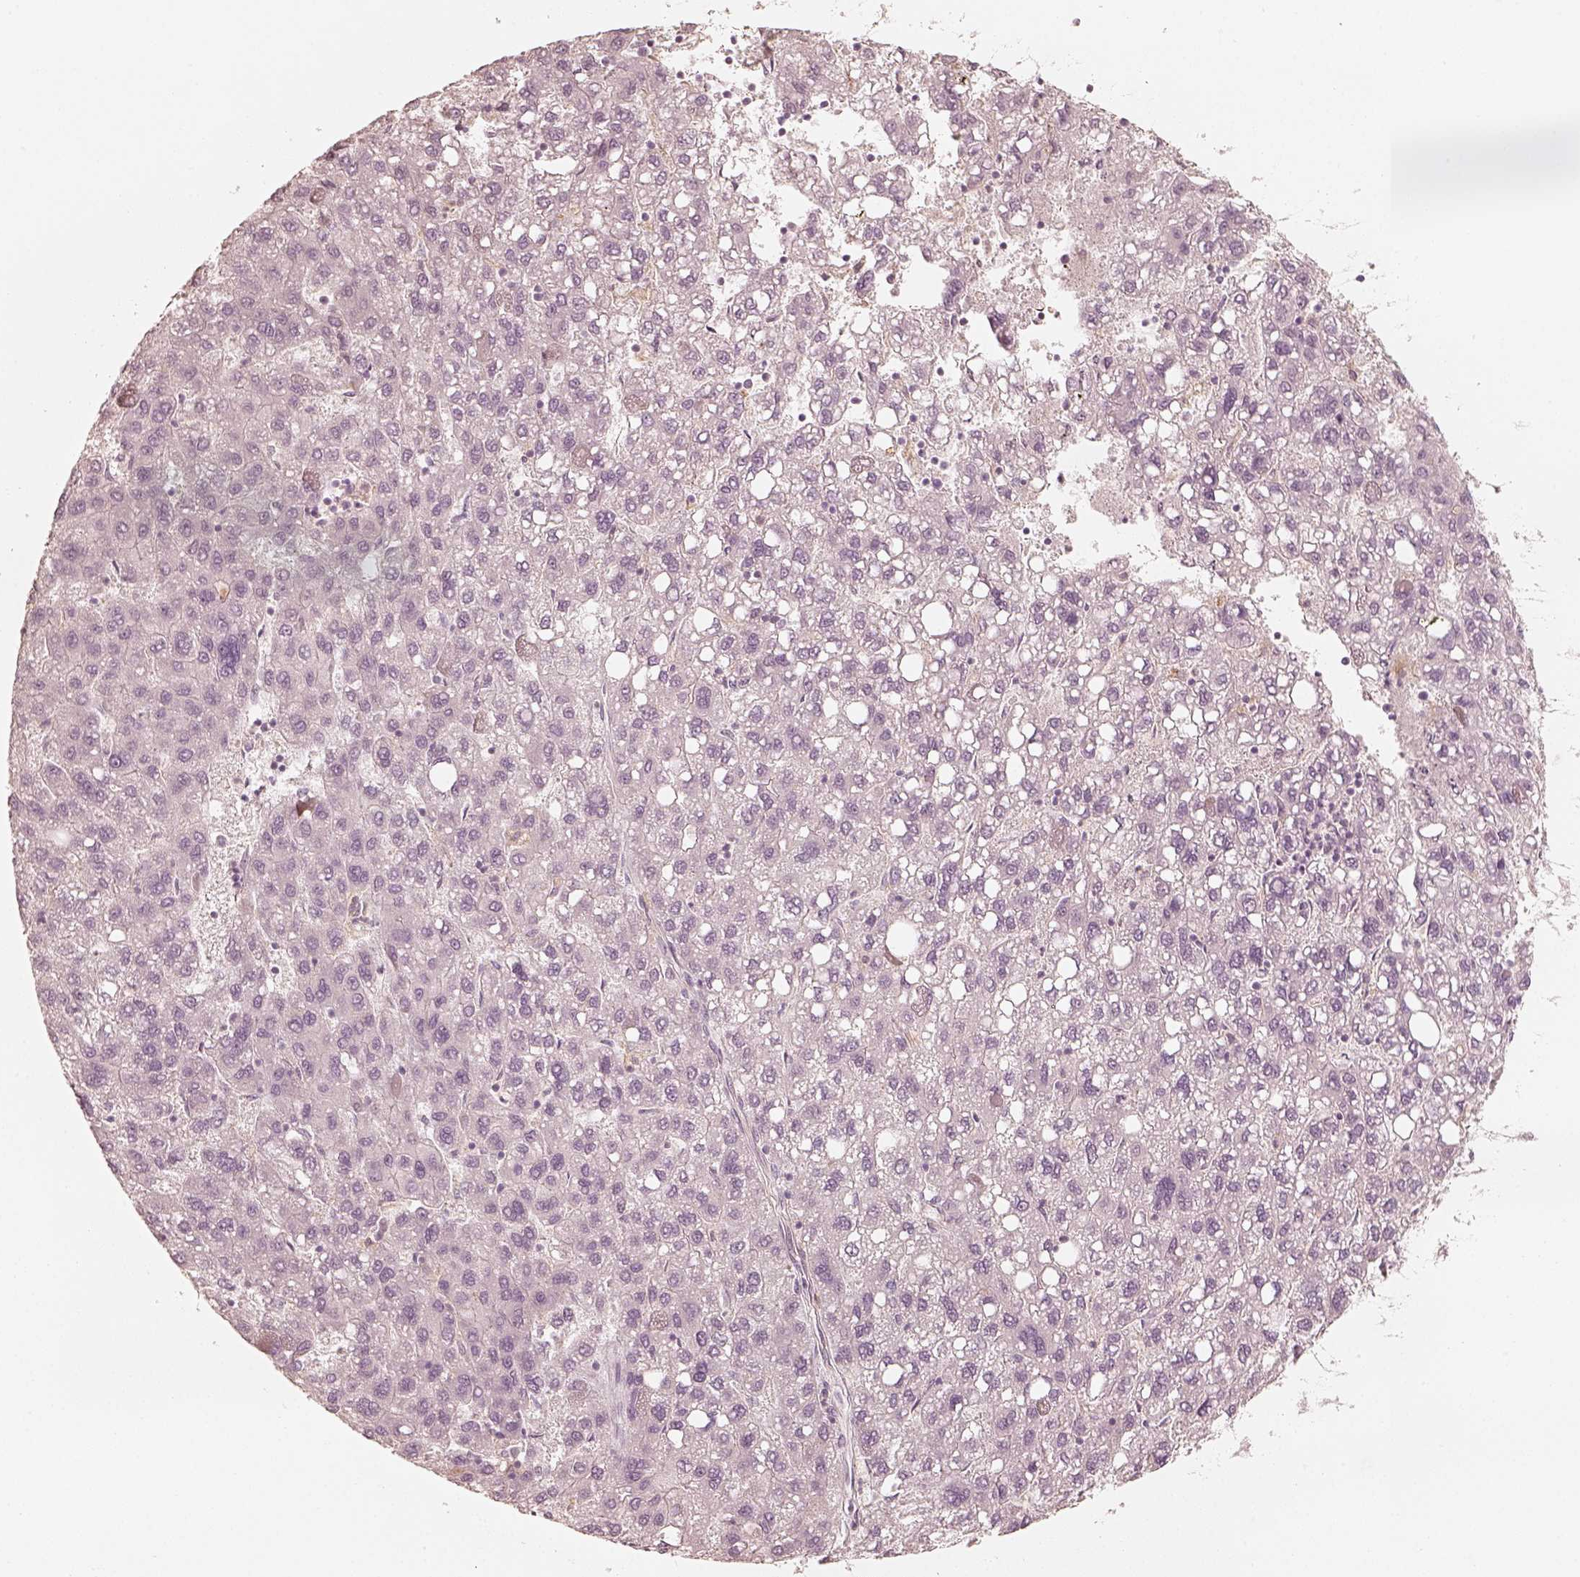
{"staining": {"intensity": "negative", "quantity": "none", "location": "none"}, "tissue": "liver cancer", "cell_type": "Tumor cells", "image_type": "cancer", "snomed": [{"axis": "morphology", "description": "Carcinoma, Hepatocellular, NOS"}, {"axis": "topography", "description": "Liver"}], "caption": "DAB immunohistochemical staining of liver cancer (hepatocellular carcinoma) shows no significant expression in tumor cells.", "gene": "FMNL2", "patient": {"sex": "female", "age": 82}}